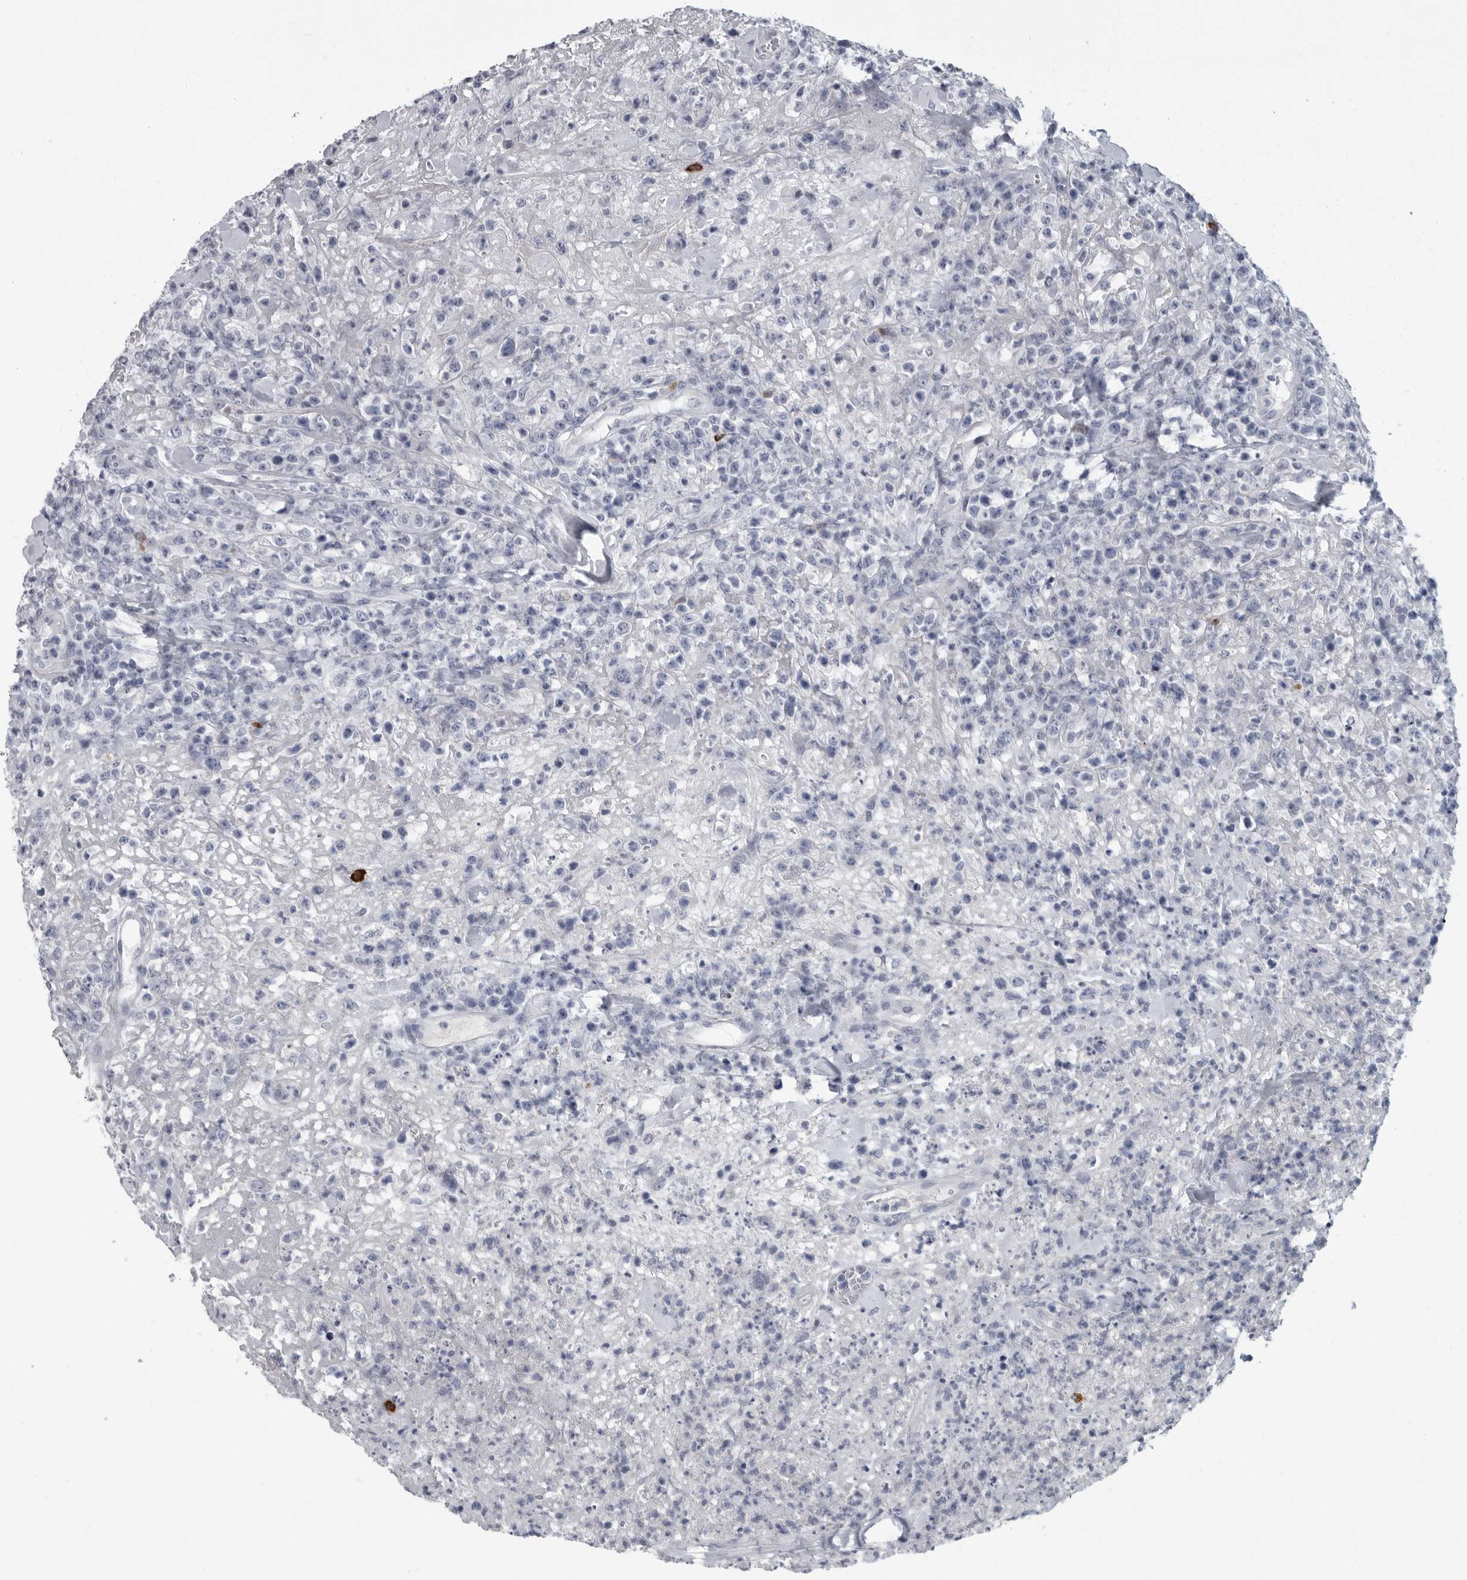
{"staining": {"intensity": "negative", "quantity": "none", "location": "none"}, "tissue": "lymphoma", "cell_type": "Tumor cells", "image_type": "cancer", "snomed": [{"axis": "morphology", "description": "Malignant lymphoma, non-Hodgkin's type, High grade"}, {"axis": "topography", "description": "Colon"}], "caption": "Immunohistochemical staining of malignant lymphoma, non-Hodgkin's type (high-grade) demonstrates no significant staining in tumor cells.", "gene": "SLC25A39", "patient": {"sex": "female", "age": 53}}